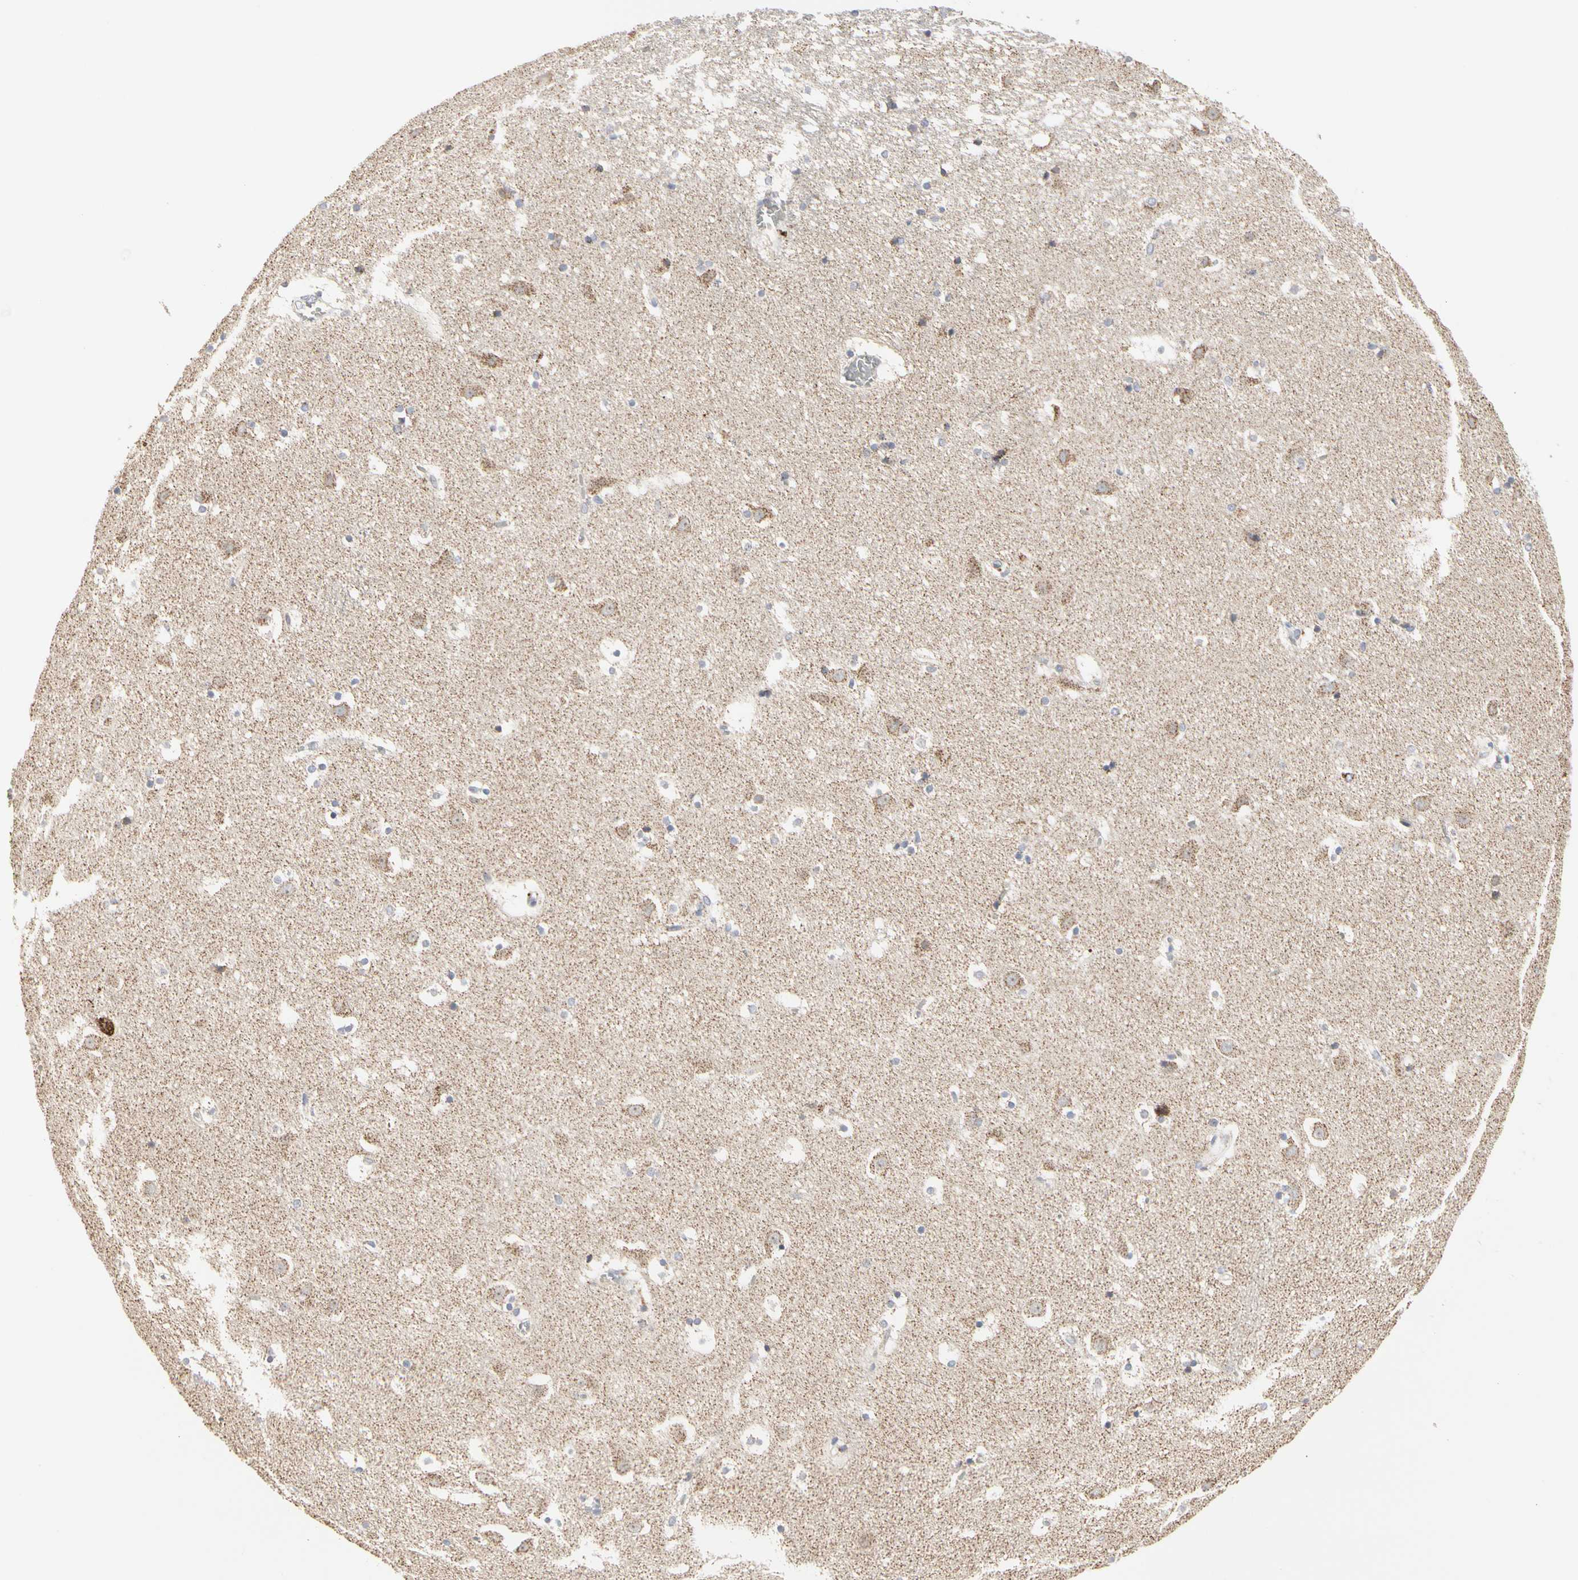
{"staining": {"intensity": "negative", "quantity": "none", "location": "none"}, "tissue": "caudate", "cell_type": "Glial cells", "image_type": "normal", "snomed": [{"axis": "morphology", "description": "Normal tissue, NOS"}, {"axis": "topography", "description": "Lateral ventricle wall"}], "caption": "Immunohistochemical staining of benign human caudate exhibits no significant expression in glial cells. (DAB (3,3'-diaminobenzidine) IHC visualized using brightfield microscopy, high magnification).", "gene": "TSKU", "patient": {"sex": "male", "age": 45}}